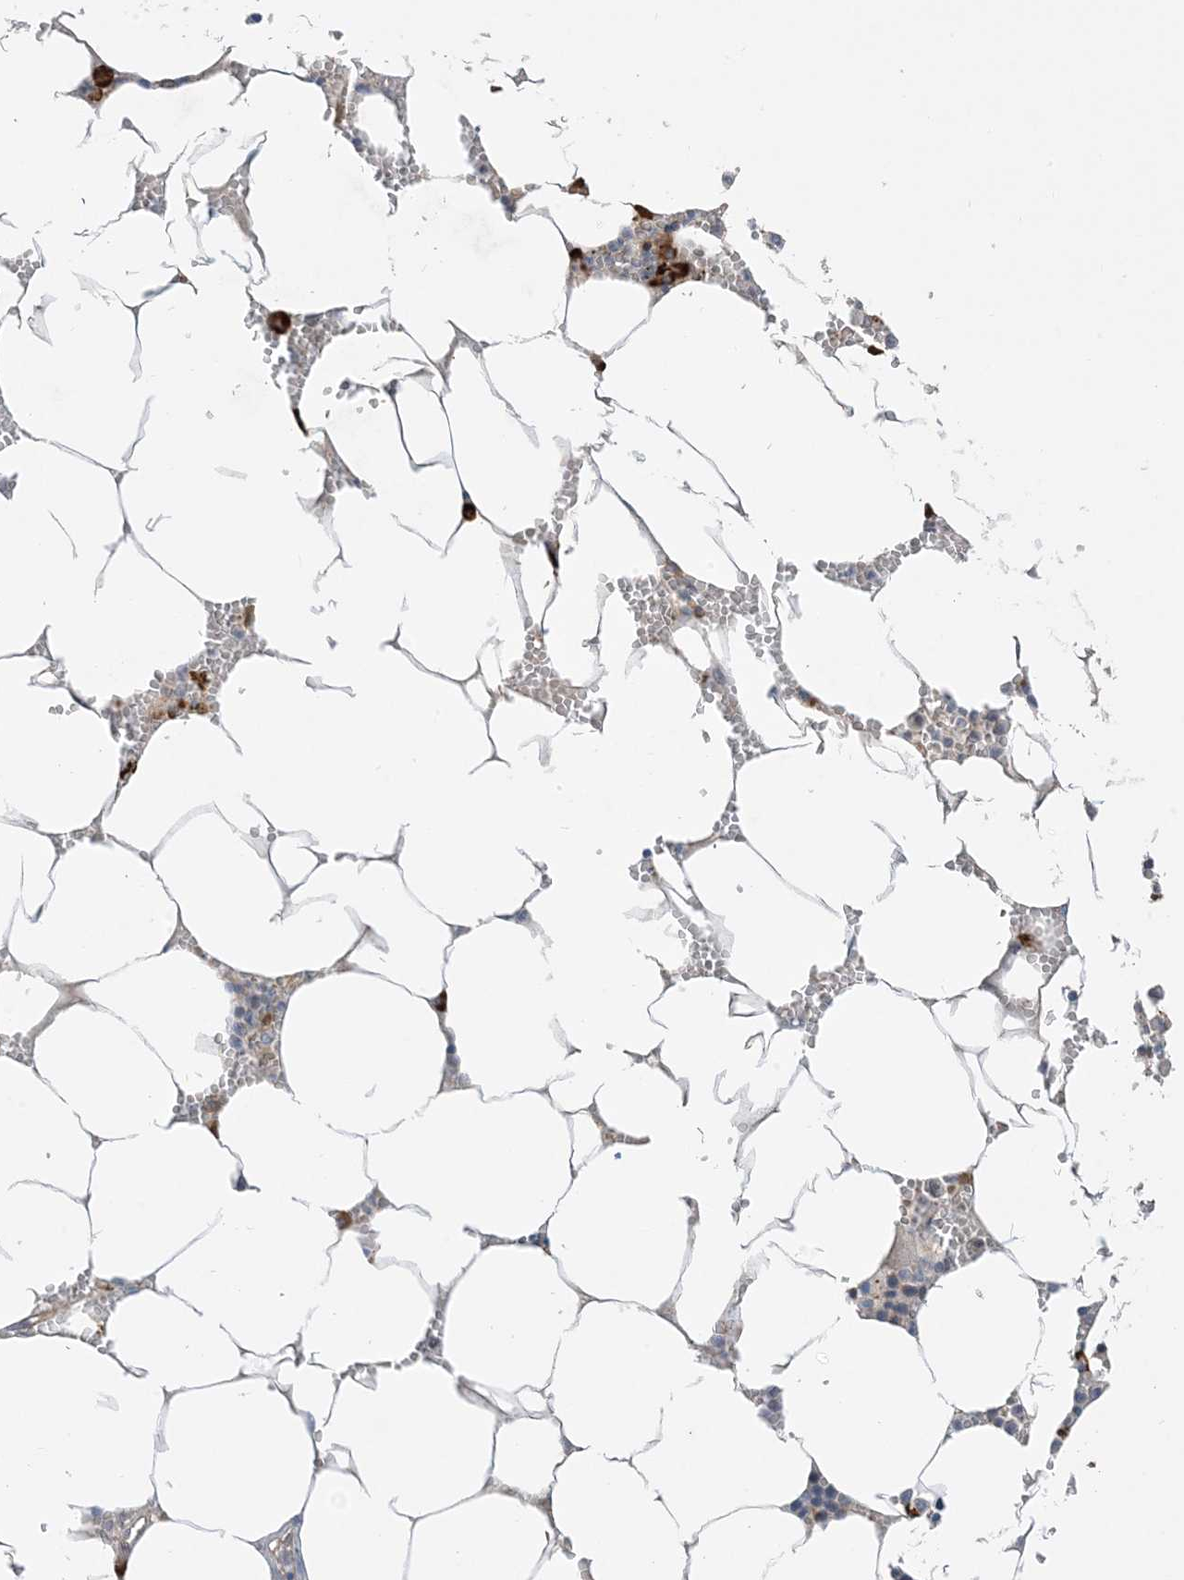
{"staining": {"intensity": "strong", "quantity": "<25%", "location": "cytoplasmic/membranous"}, "tissue": "bone marrow", "cell_type": "Hematopoietic cells", "image_type": "normal", "snomed": [{"axis": "morphology", "description": "Normal tissue, NOS"}, {"axis": "topography", "description": "Bone marrow"}], "caption": "Strong cytoplasmic/membranous positivity for a protein is seen in approximately <25% of hematopoietic cells of benign bone marrow using immunohistochemistry.", "gene": "AOC1", "patient": {"sex": "male", "age": 70}}